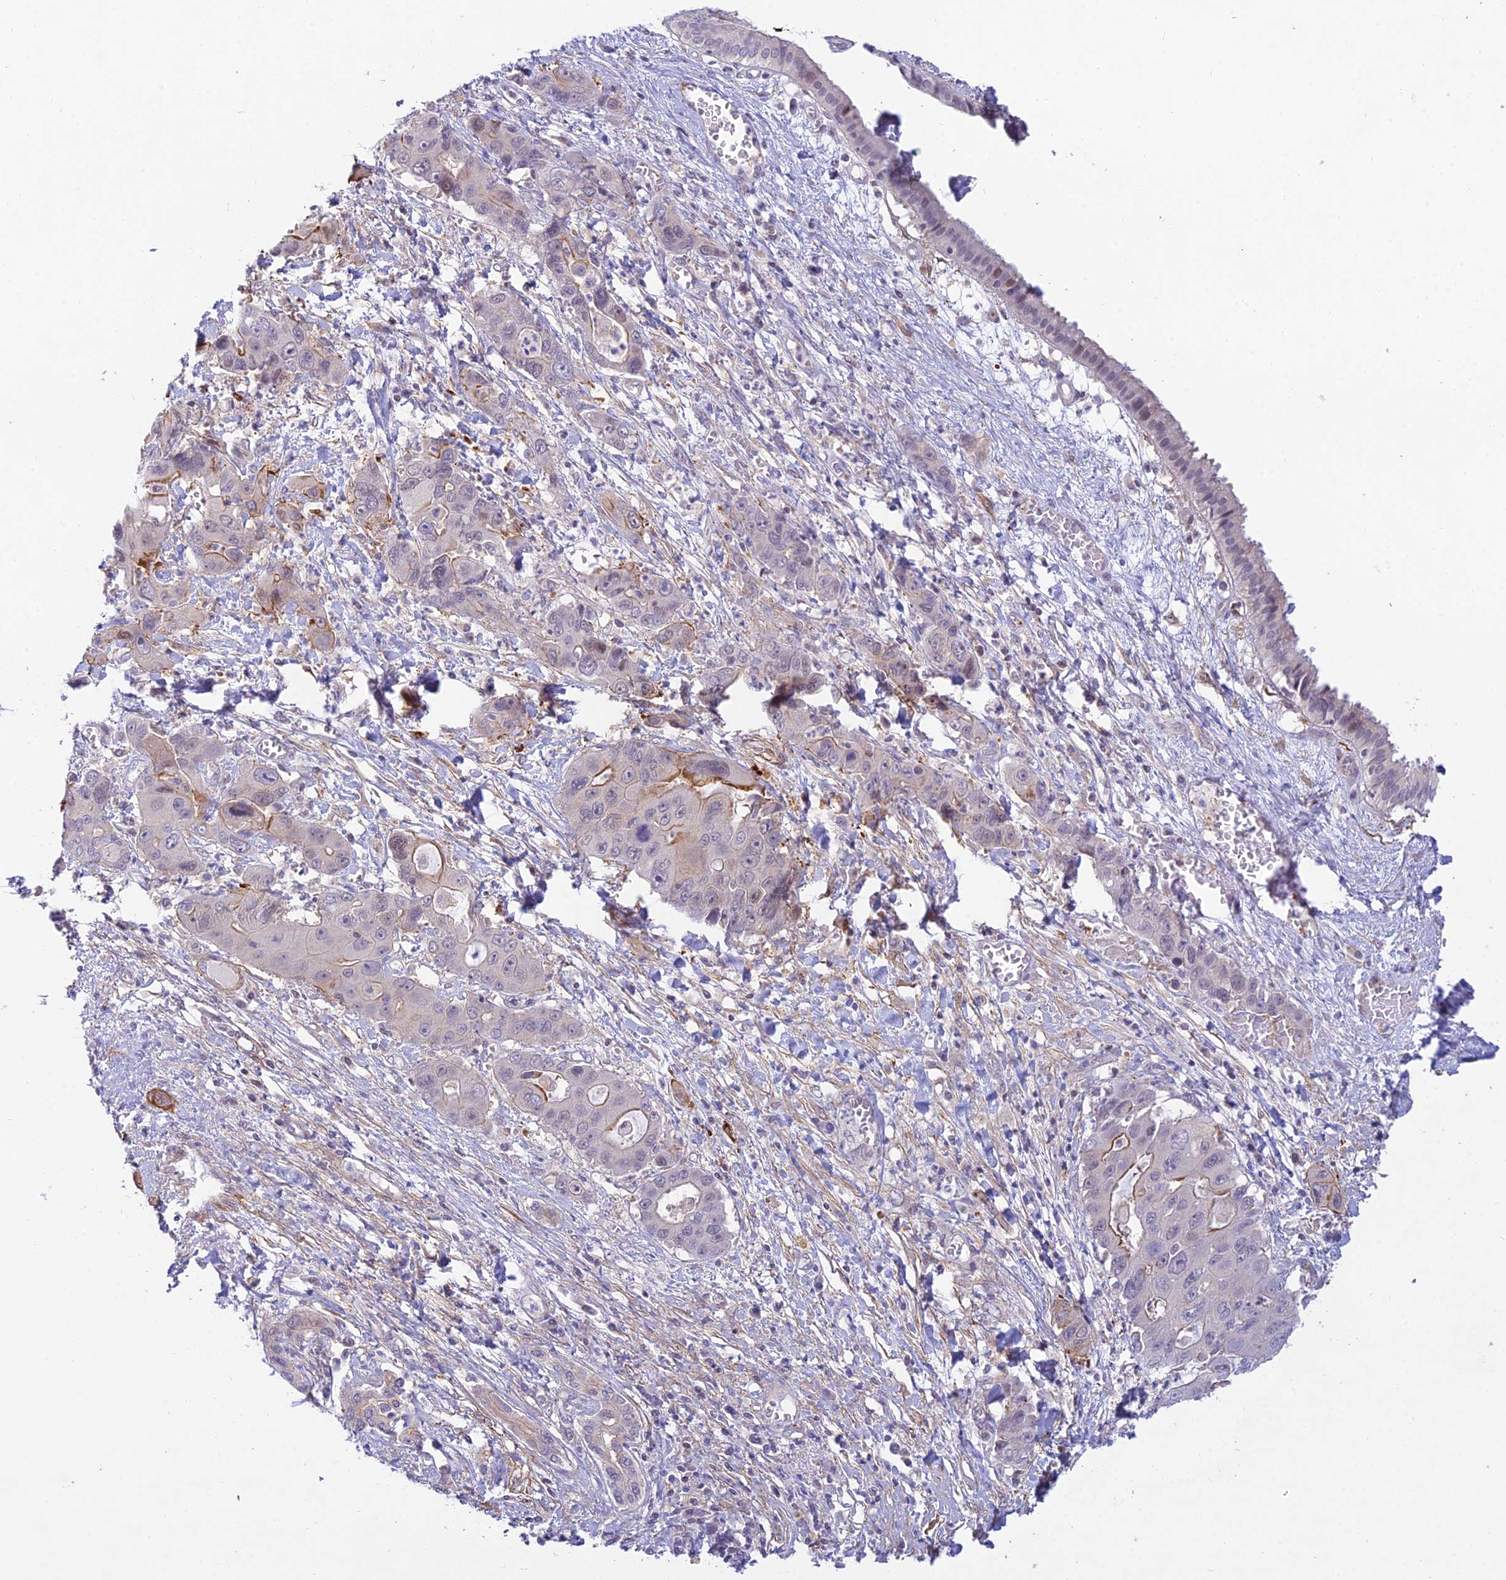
{"staining": {"intensity": "moderate", "quantity": "<25%", "location": "cytoplasmic/membranous"}, "tissue": "liver cancer", "cell_type": "Tumor cells", "image_type": "cancer", "snomed": [{"axis": "morphology", "description": "Cholangiocarcinoma"}, {"axis": "topography", "description": "Liver"}], "caption": "Immunohistochemistry of cholangiocarcinoma (liver) shows low levels of moderate cytoplasmic/membranous expression in approximately <25% of tumor cells.", "gene": "FBXW4", "patient": {"sex": "male", "age": 67}}